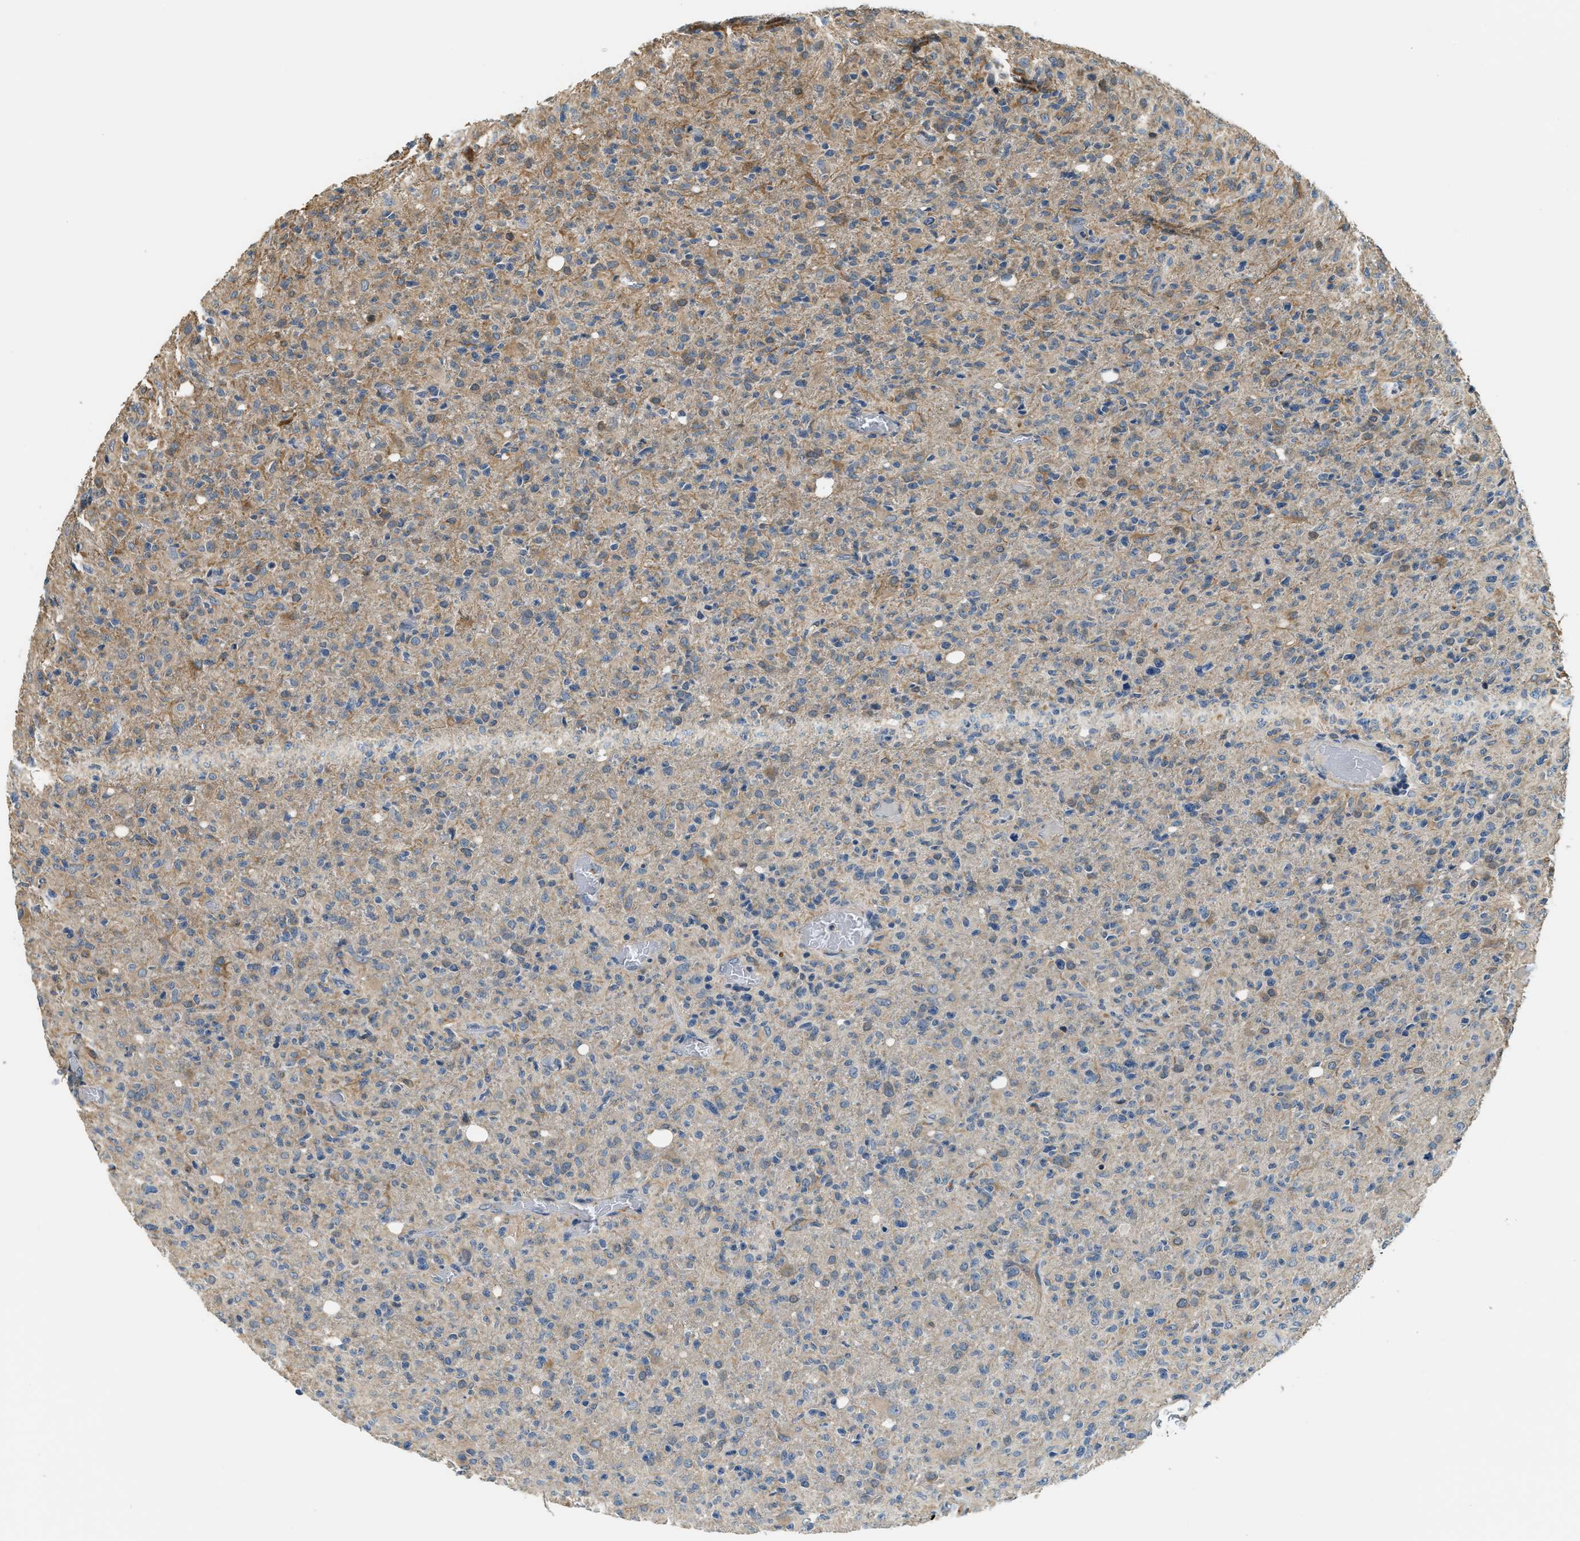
{"staining": {"intensity": "moderate", "quantity": "<25%", "location": "cytoplasmic/membranous"}, "tissue": "glioma", "cell_type": "Tumor cells", "image_type": "cancer", "snomed": [{"axis": "morphology", "description": "Glioma, malignant, High grade"}, {"axis": "topography", "description": "Brain"}], "caption": "Human malignant glioma (high-grade) stained with a brown dye displays moderate cytoplasmic/membranous positive positivity in approximately <25% of tumor cells.", "gene": "ALOX12", "patient": {"sex": "female", "age": 57}}